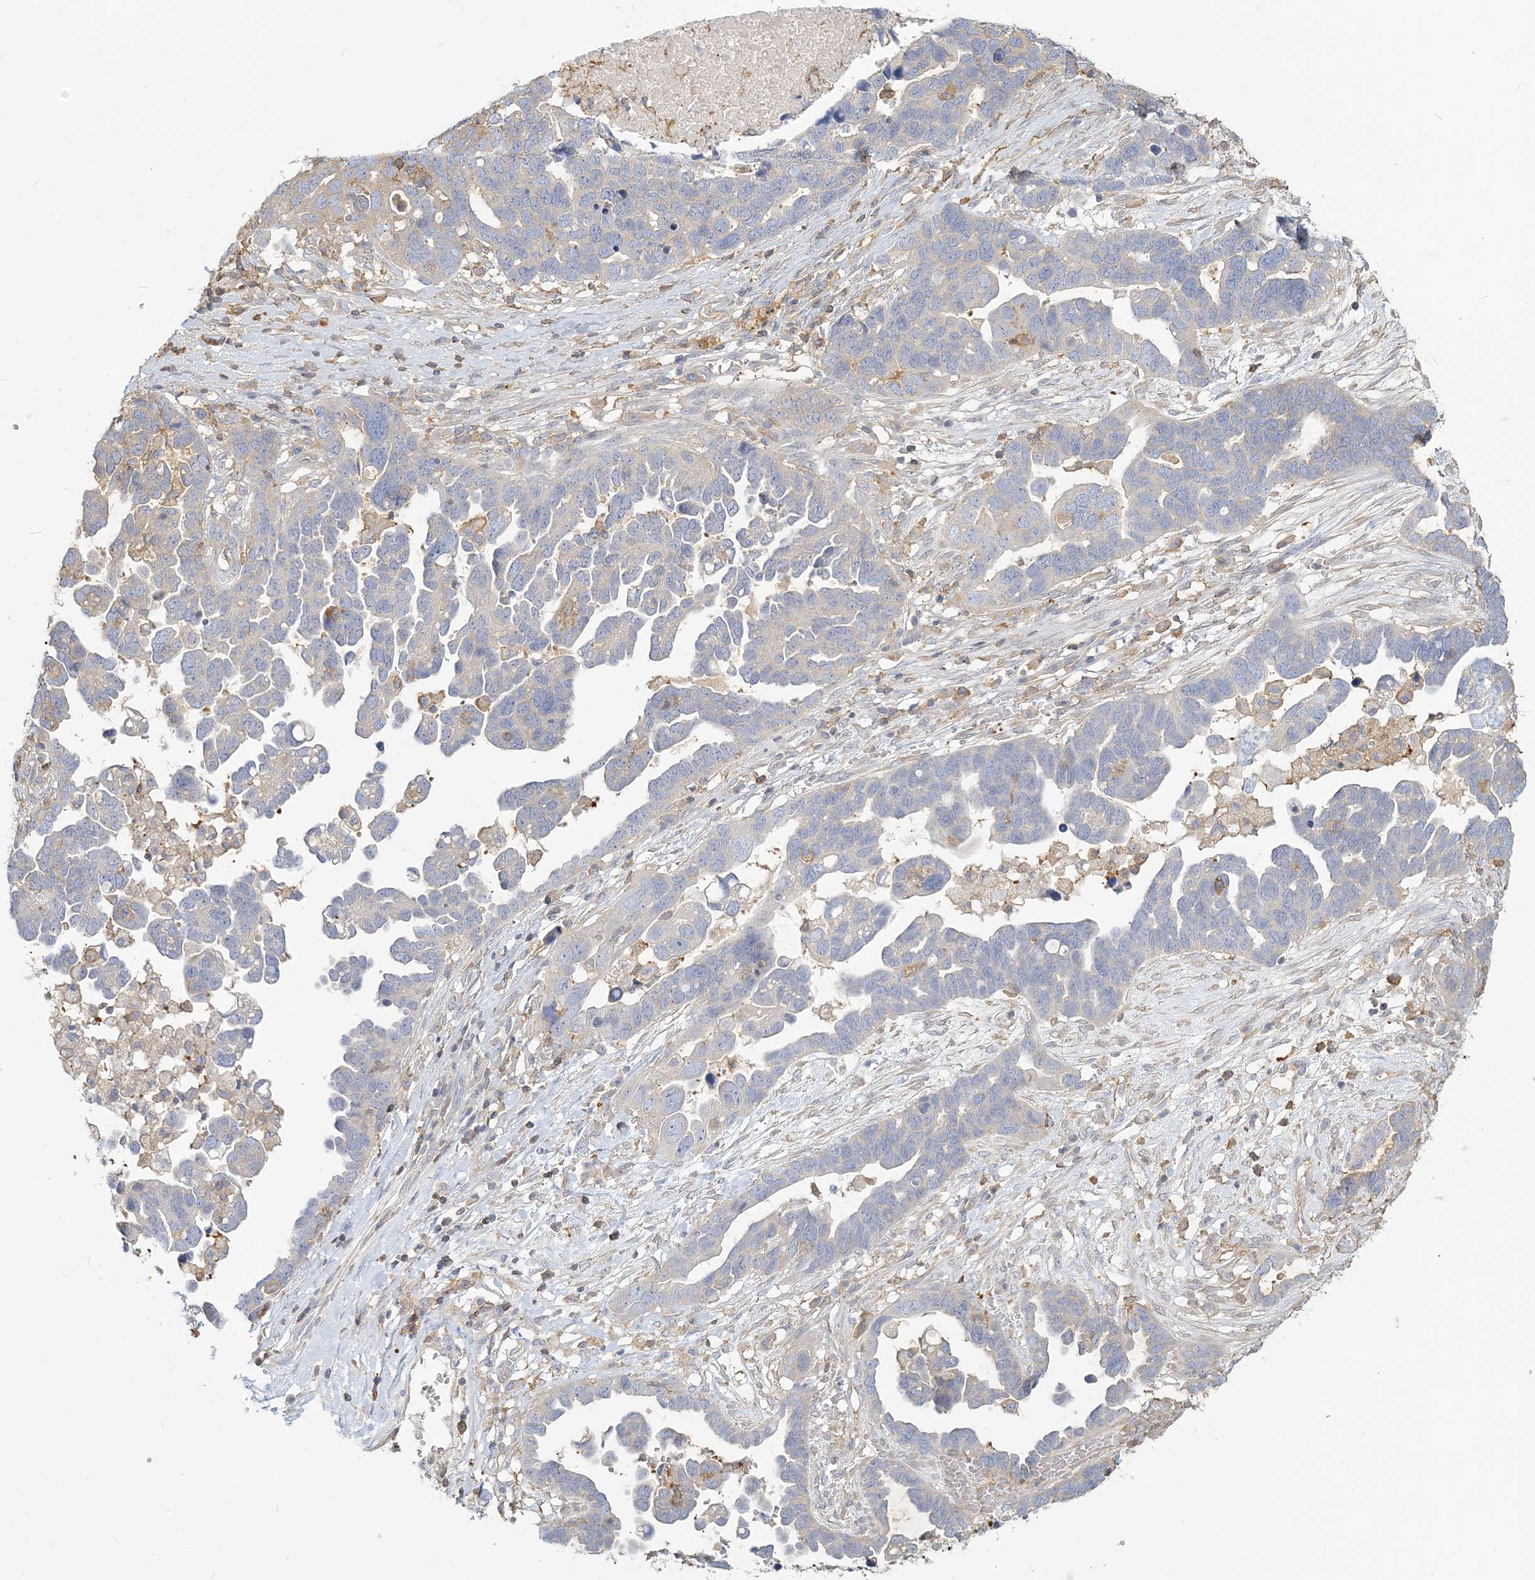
{"staining": {"intensity": "negative", "quantity": "none", "location": "none"}, "tissue": "ovarian cancer", "cell_type": "Tumor cells", "image_type": "cancer", "snomed": [{"axis": "morphology", "description": "Cystadenocarcinoma, serous, NOS"}, {"axis": "topography", "description": "Ovary"}], "caption": "The micrograph exhibits no staining of tumor cells in ovarian serous cystadenocarcinoma.", "gene": "ANKS1A", "patient": {"sex": "female", "age": 54}}